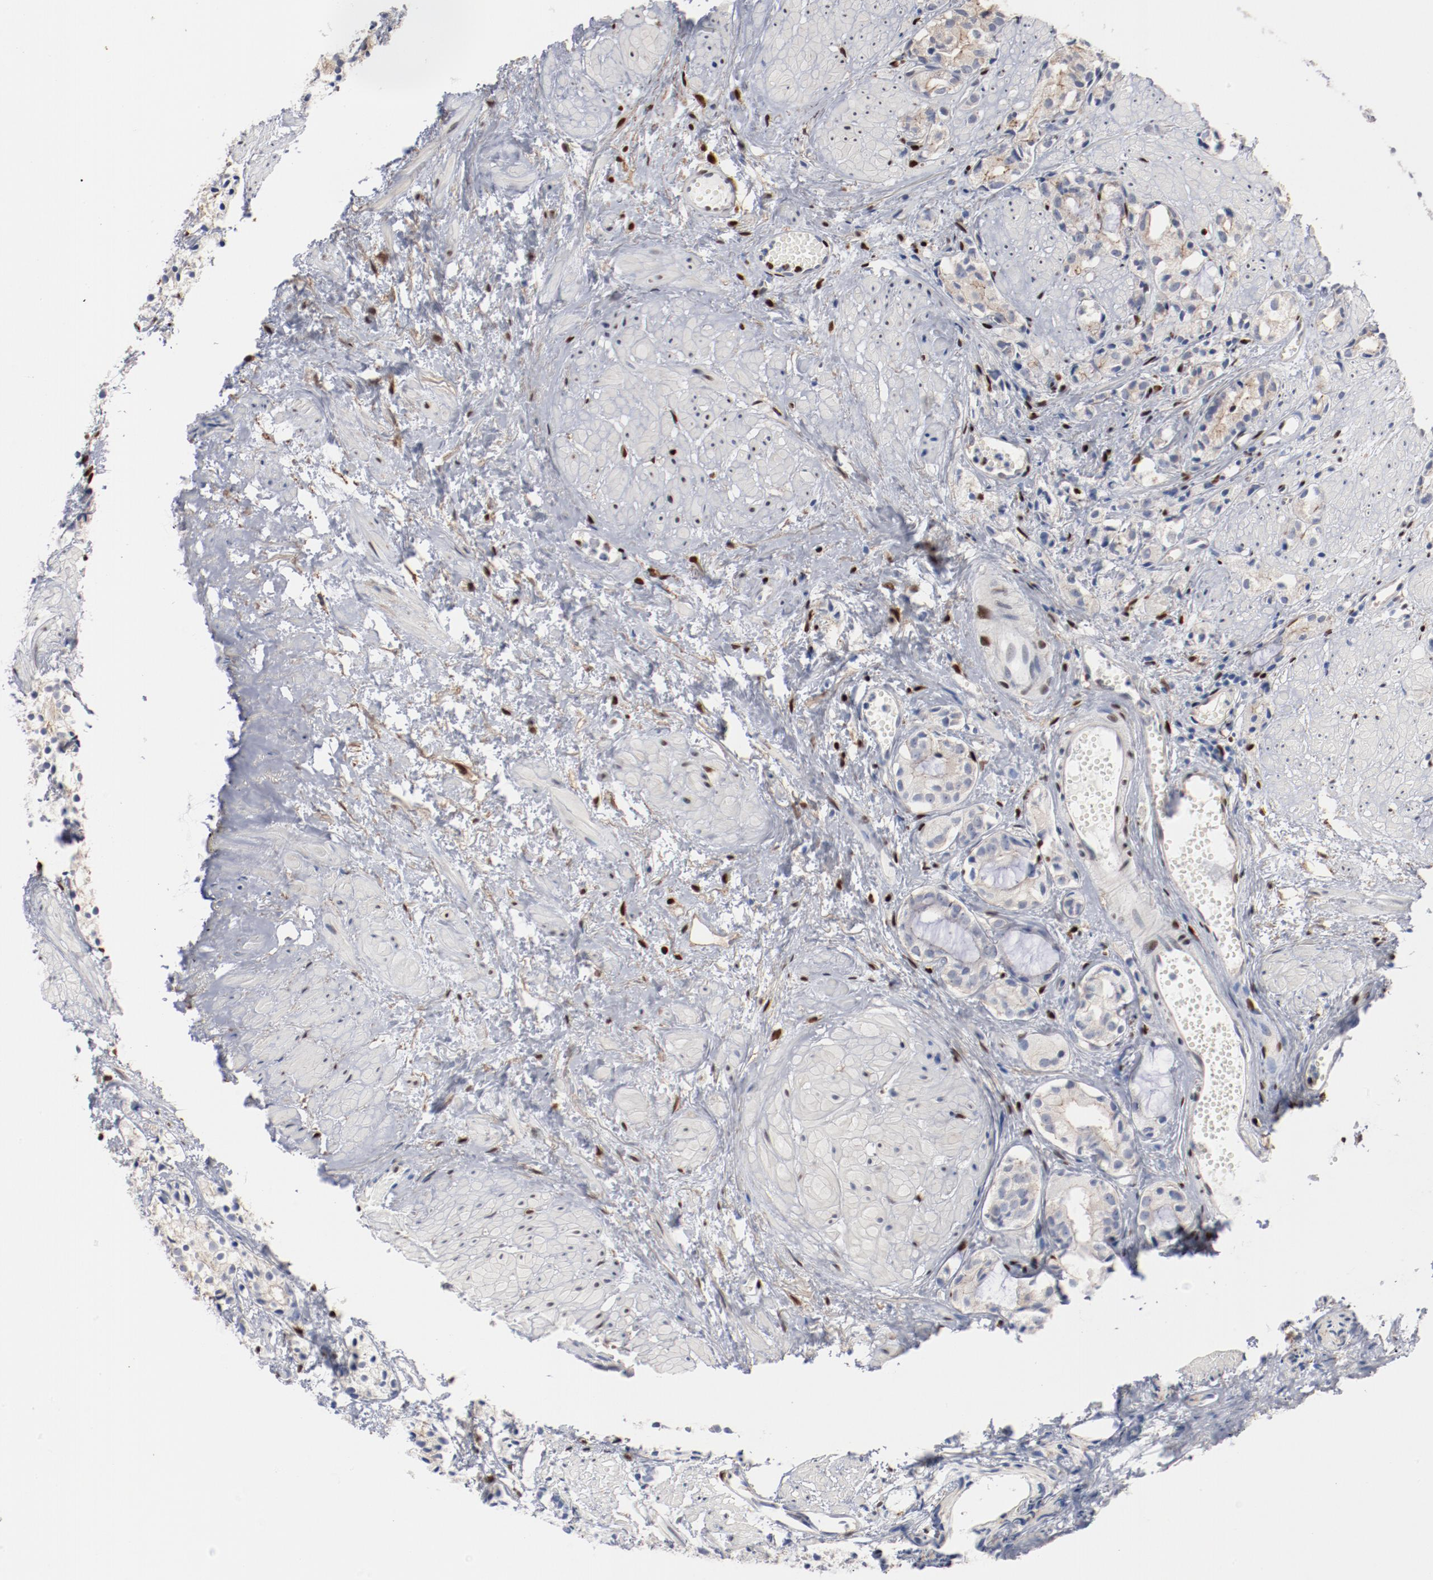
{"staining": {"intensity": "negative", "quantity": "none", "location": "none"}, "tissue": "prostate cancer", "cell_type": "Tumor cells", "image_type": "cancer", "snomed": [{"axis": "morphology", "description": "Adenocarcinoma, High grade"}, {"axis": "topography", "description": "Prostate"}], "caption": "Tumor cells are negative for protein expression in human prostate high-grade adenocarcinoma.", "gene": "ZEB2", "patient": {"sex": "male", "age": 85}}